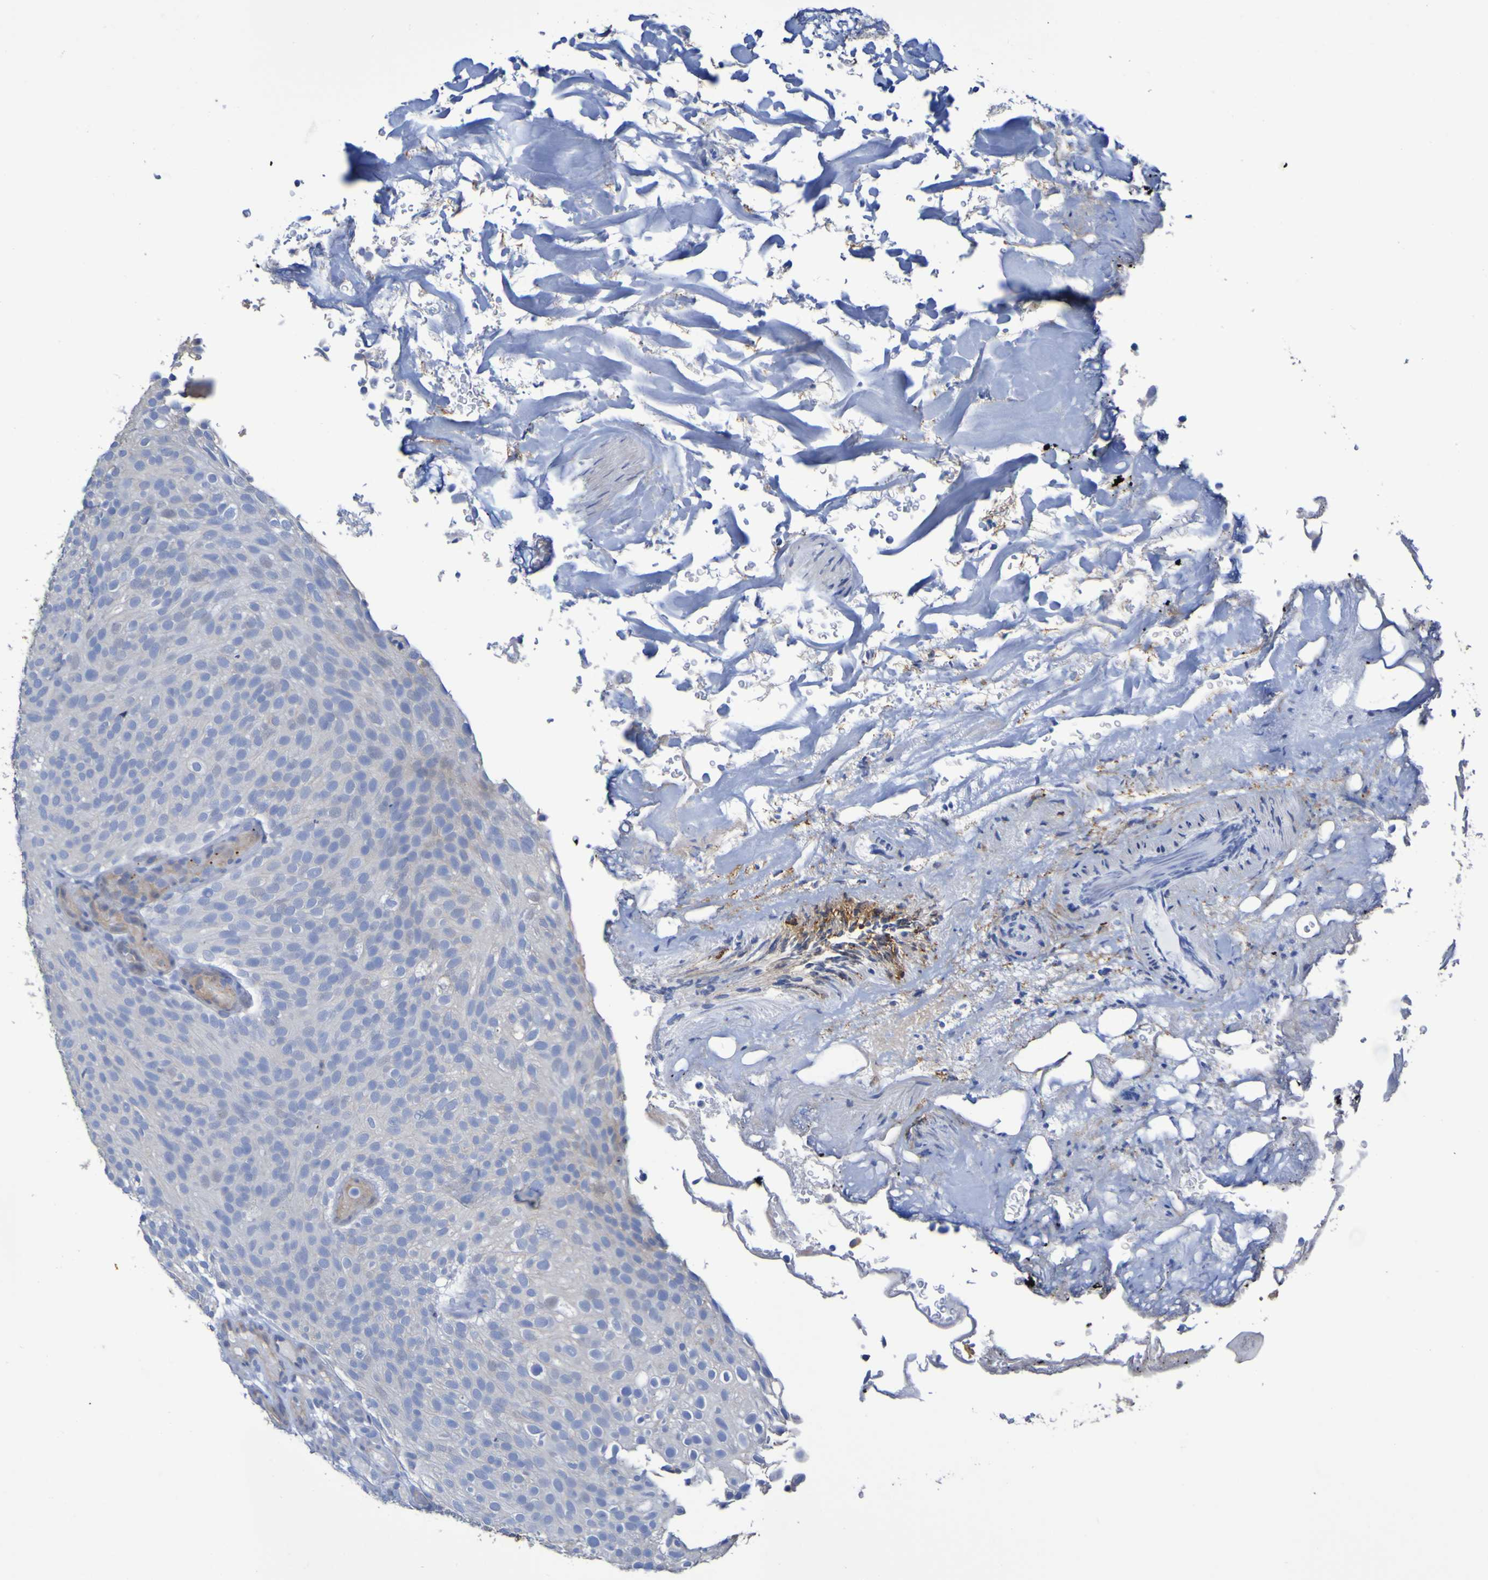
{"staining": {"intensity": "weak", "quantity": "<25%", "location": "cytoplasmic/membranous"}, "tissue": "urothelial cancer", "cell_type": "Tumor cells", "image_type": "cancer", "snomed": [{"axis": "morphology", "description": "Urothelial carcinoma, Low grade"}, {"axis": "topography", "description": "Urinary bladder"}], "caption": "This is a micrograph of IHC staining of urothelial cancer, which shows no positivity in tumor cells.", "gene": "C11orf24", "patient": {"sex": "male", "age": 78}}